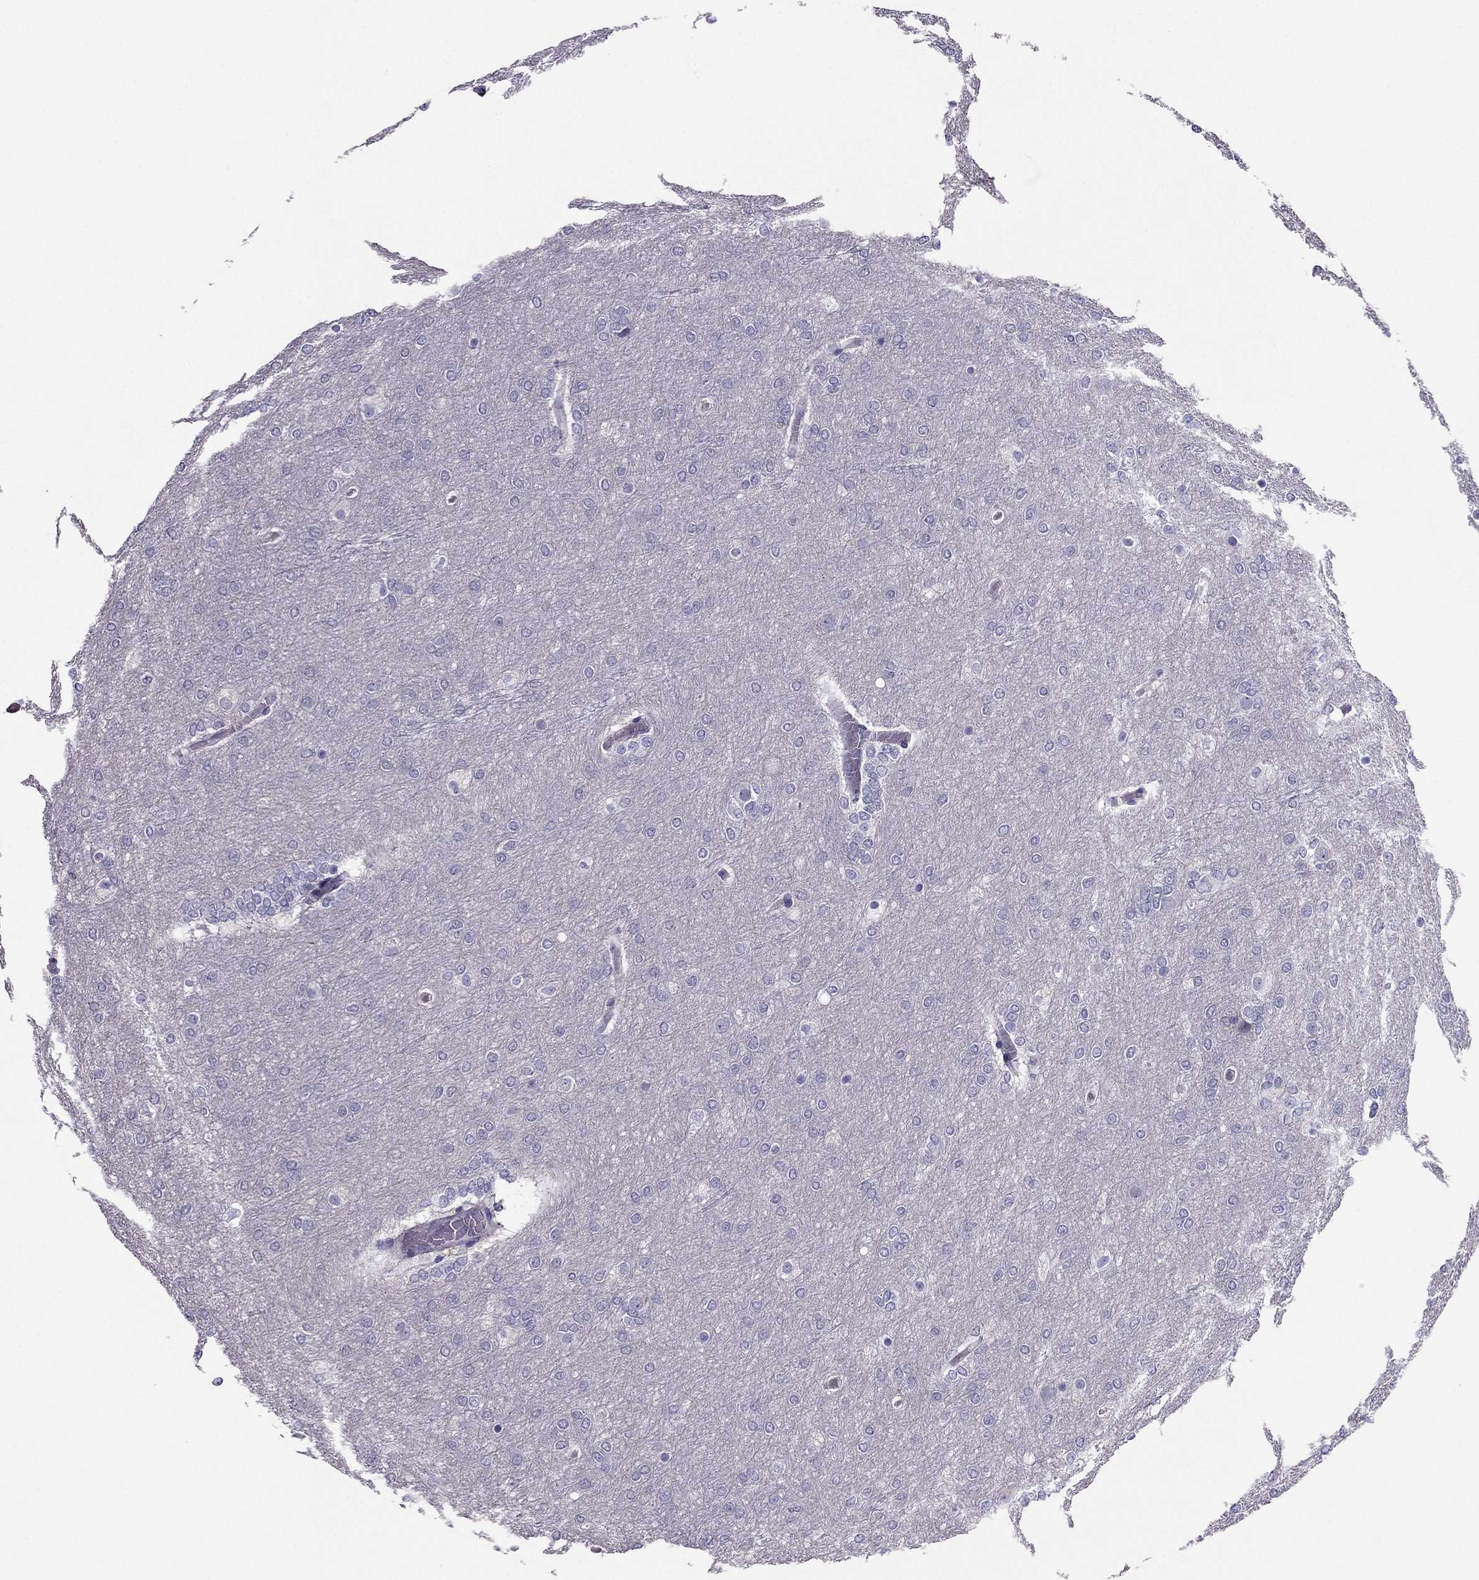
{"staining": {"intensity": "negative", "quantity": "none", "location": "none"}, "tissue": "glioma", "cell_type": "Tumor cells", "image_type": "cancer", "snomed": [{"axis": "morphology", "description": "Glioma, malignant, High grade"}, {"axis": "topography", "description": "Brain"}], "caption": "This micrograph is of malignant glioma (high-grade) stained with immunohistochemistry to label a protein in brown with the nuclei are counter-stained blue. There is no staining in tumor cells.", "gene": "PDE6A", "patient": {"sex": "female", "age": 61}}